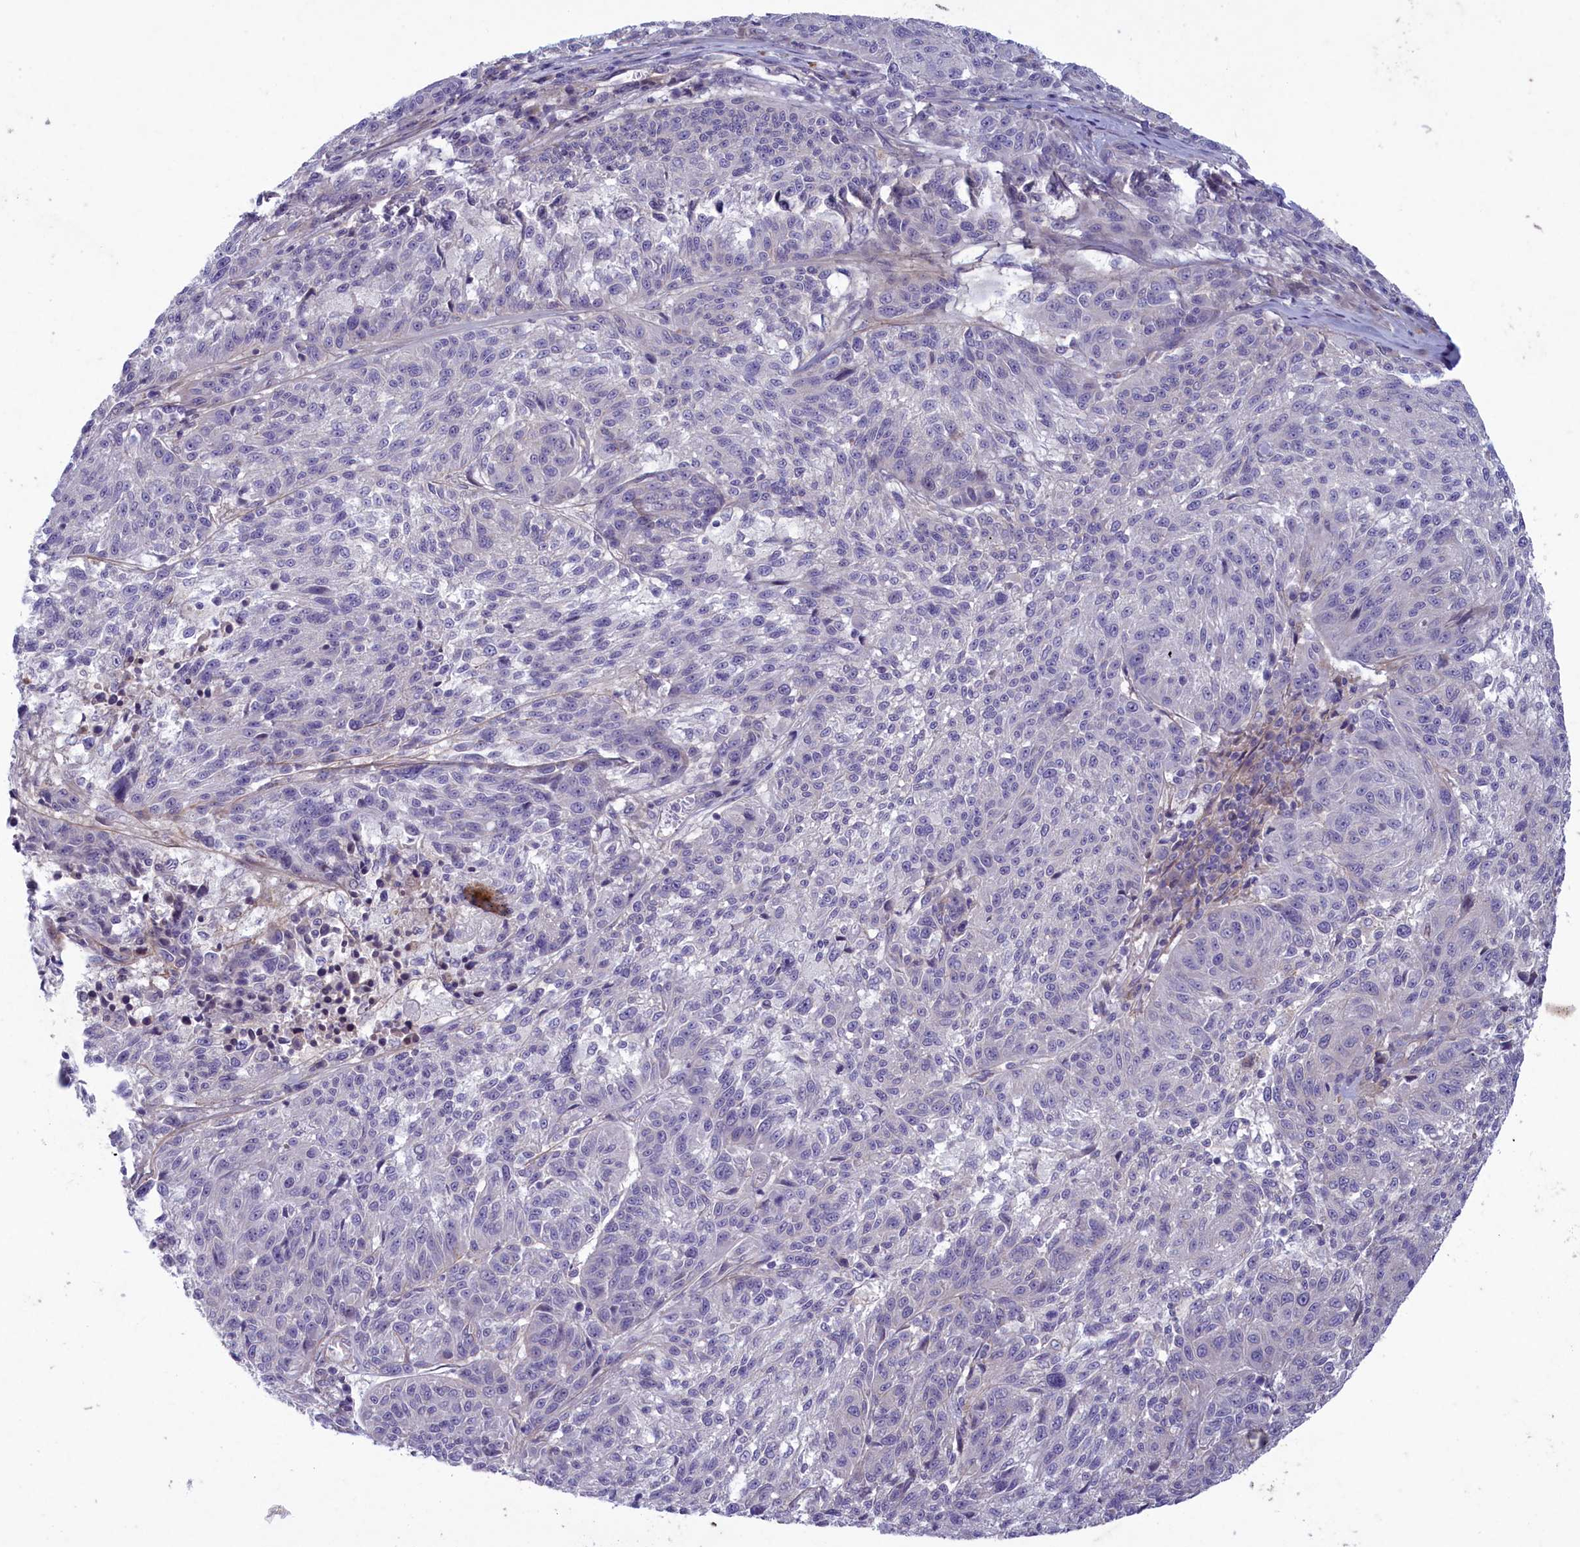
{"staining": {"intensity": "negative", "quantity": "none", "location": "none"}, "tissue": "melanoma", "cell_type": "Tumor cells", "image_type": "cancer", "snomed": [{"axis": "morphology", "description": "Malignant melanoma, NOS"}, {"axis": "topography", "description": "Skin"}], "caption": "Micrograph shows no protein positivity in tumor cells of malignant melanoma tissue.", "gene": "PLEKHG6", "patient": {"sex": "male", "age": 53}}